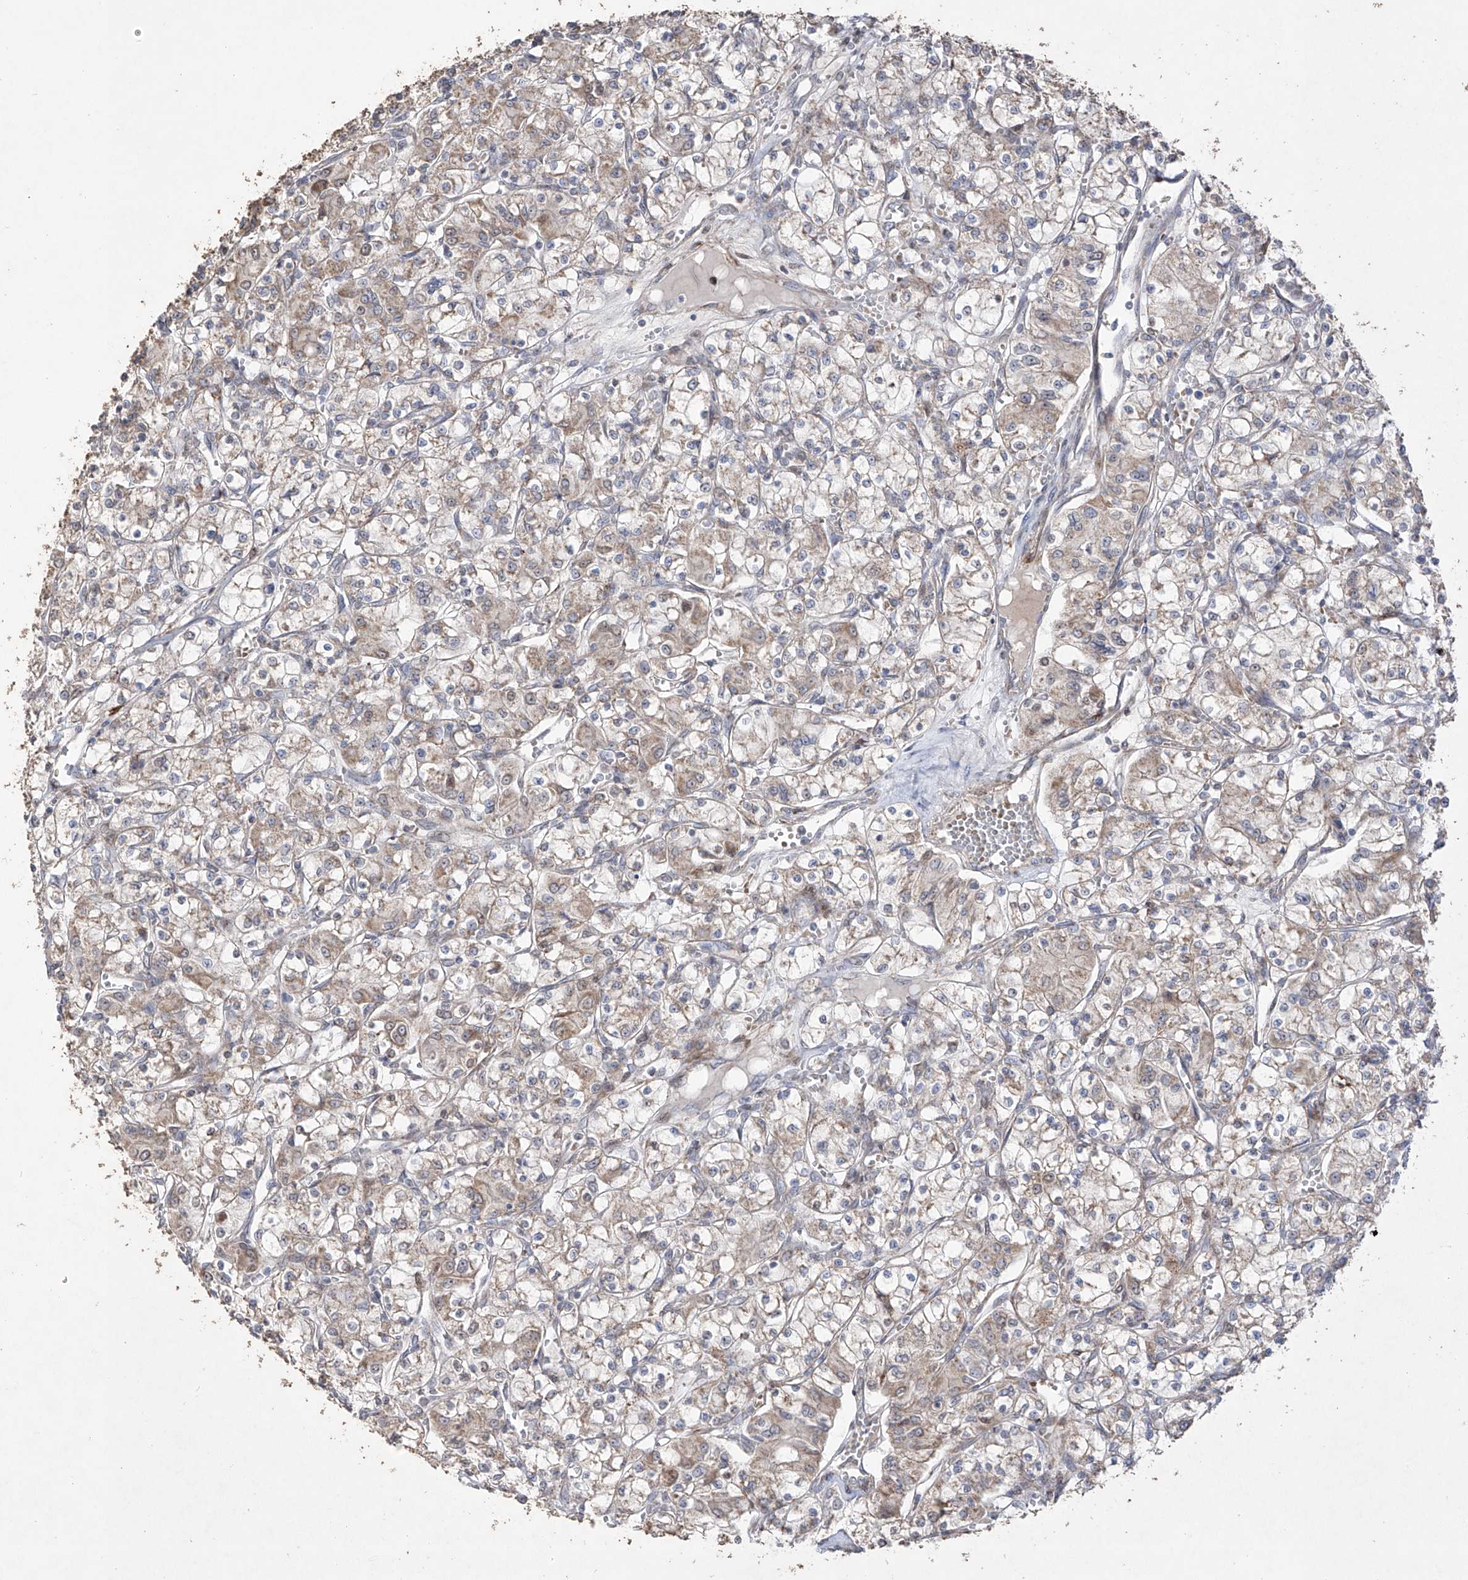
{"staining": {"intensity": "weak", "quantity": "25%-75%", "location": "cytoplasmic/membranous"}, "tissue": "renal cancer", "cell_type": "Tumor cells", "image_type": "cancer", "snomed": [{"axis": "morphology", "description": "Adenocarcinoma, NOS"}, {"axis": "topography", "description": "Kidney"}], "caption": "A brown stain shows weak cytoplasmic/membranous staining of a protein in renal cancer tumor cells.", "gene": "YKT6", "patient": {"sex": "female", "age": 59}}